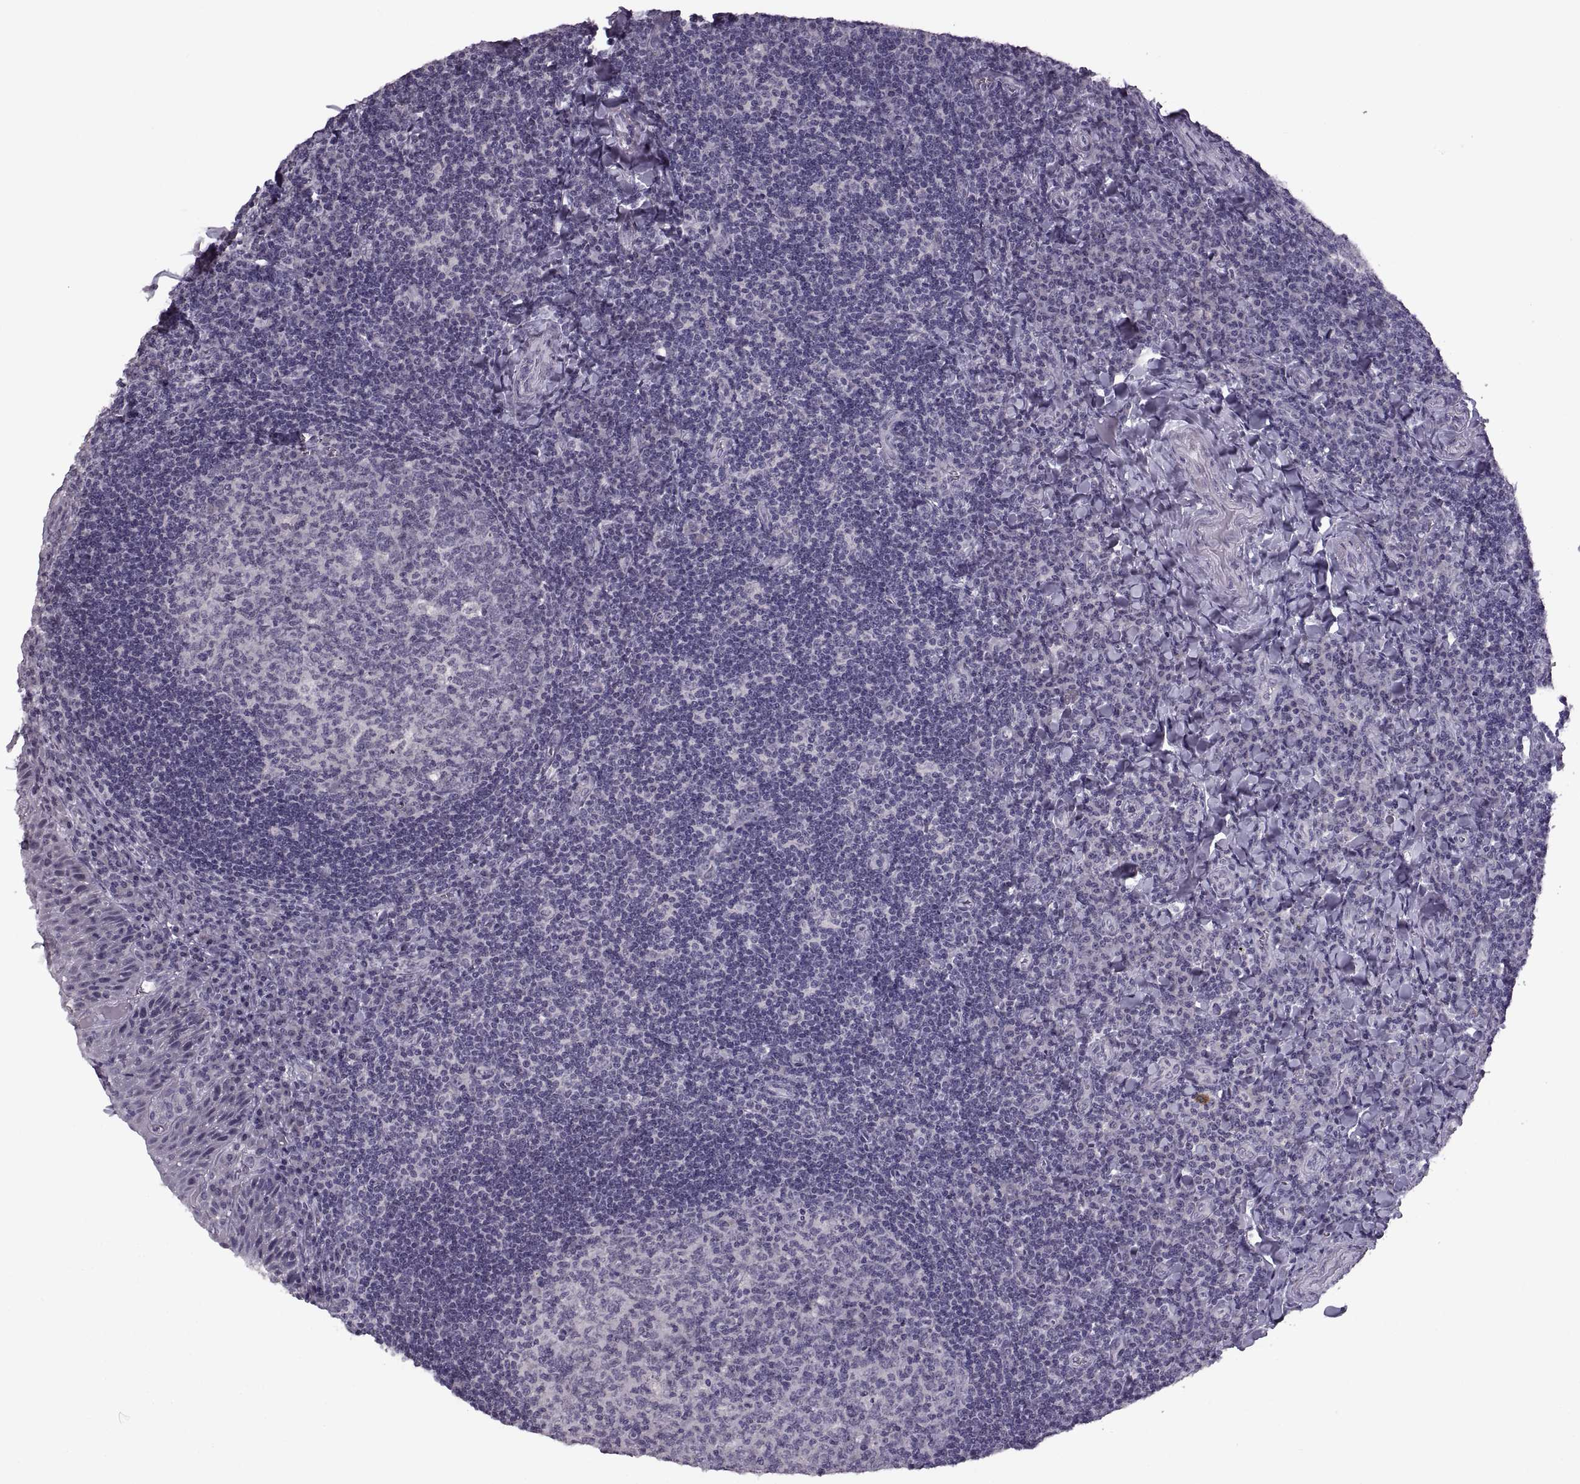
{"staining": {"intensity": "negative", "quantity": "none", "location": "none"}, "tissue": "tonsil", "cell_type": "Germinal center cells", "image_type": "normal", "snomed": [{"axis": "morphology", "description": "Normal tissue, NOS"}, {"axis": "morphology", "description": "Inflammation, NOS"}, {"axis": "topography", "description": "Tonsil"}], "caption": "A histopathology image of human tonsil is negative for staining in germinal center cells.", "gene": "PAGE2B", "patient": {"sex": "female", "age": 31}}